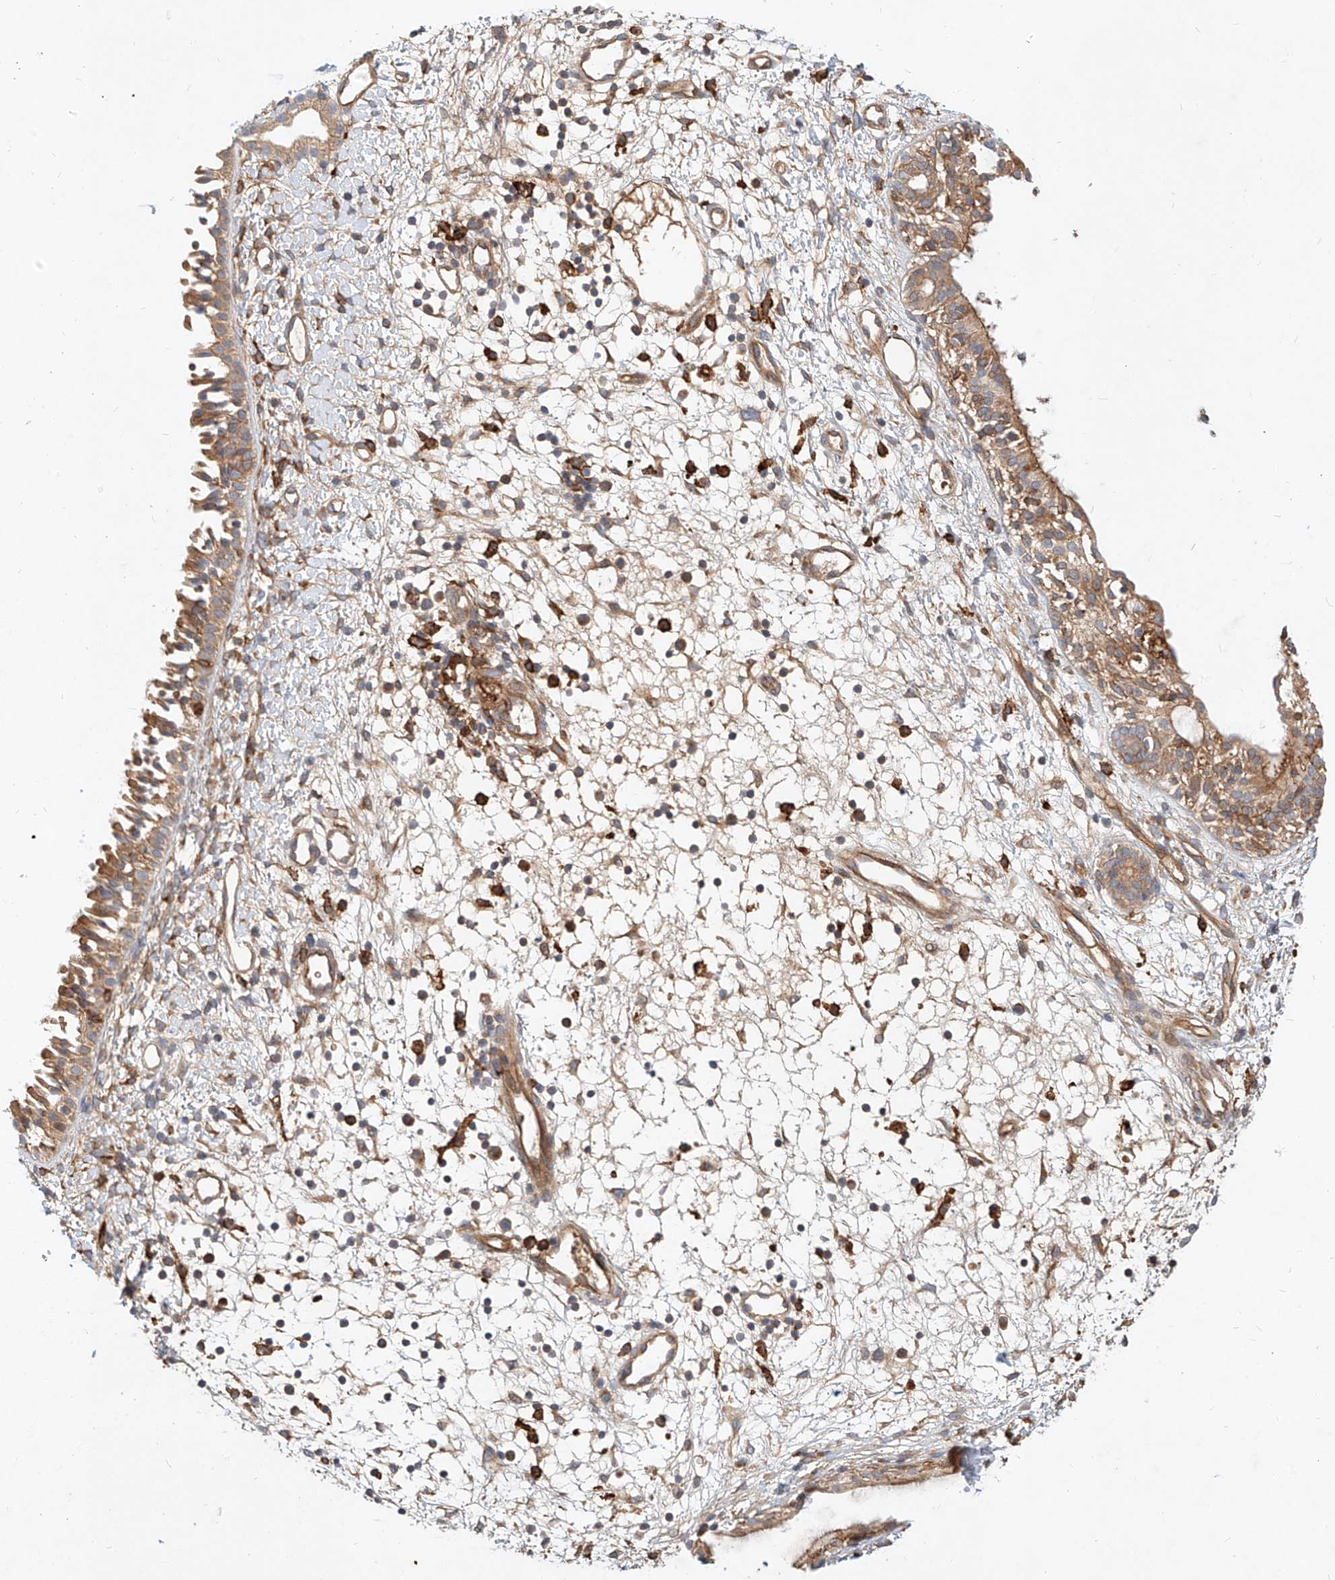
{"staining": {"intensity": "moderate", "quantity": ">75%", "location": "cytoplasmic/membranous"}, "tissue": "nasopharynx", "cell_type": "Respiratory epithelial cells", "image_type": "normal", "snomed": [{"axis": "morphology", "description": "Normal tissue, NOS"}, {"axis": "topography", "description": "Nasopharynx"}], "caption": "Immunohistochemistry (IHC) staining of unremarkable nasopharynx, which reveals medium levels of moderate cytoplasmic/membranous staining in about >75% of respiratory epithelial cells indicating moderate cytoplasmic/membranous protein expression. The staining was performed using DAB (brown) for protein detection and nuclei were counterstained in hematoxylin (blue).", "gene": "NFAM1", "patient": {"sex": "male", "age": 22}}